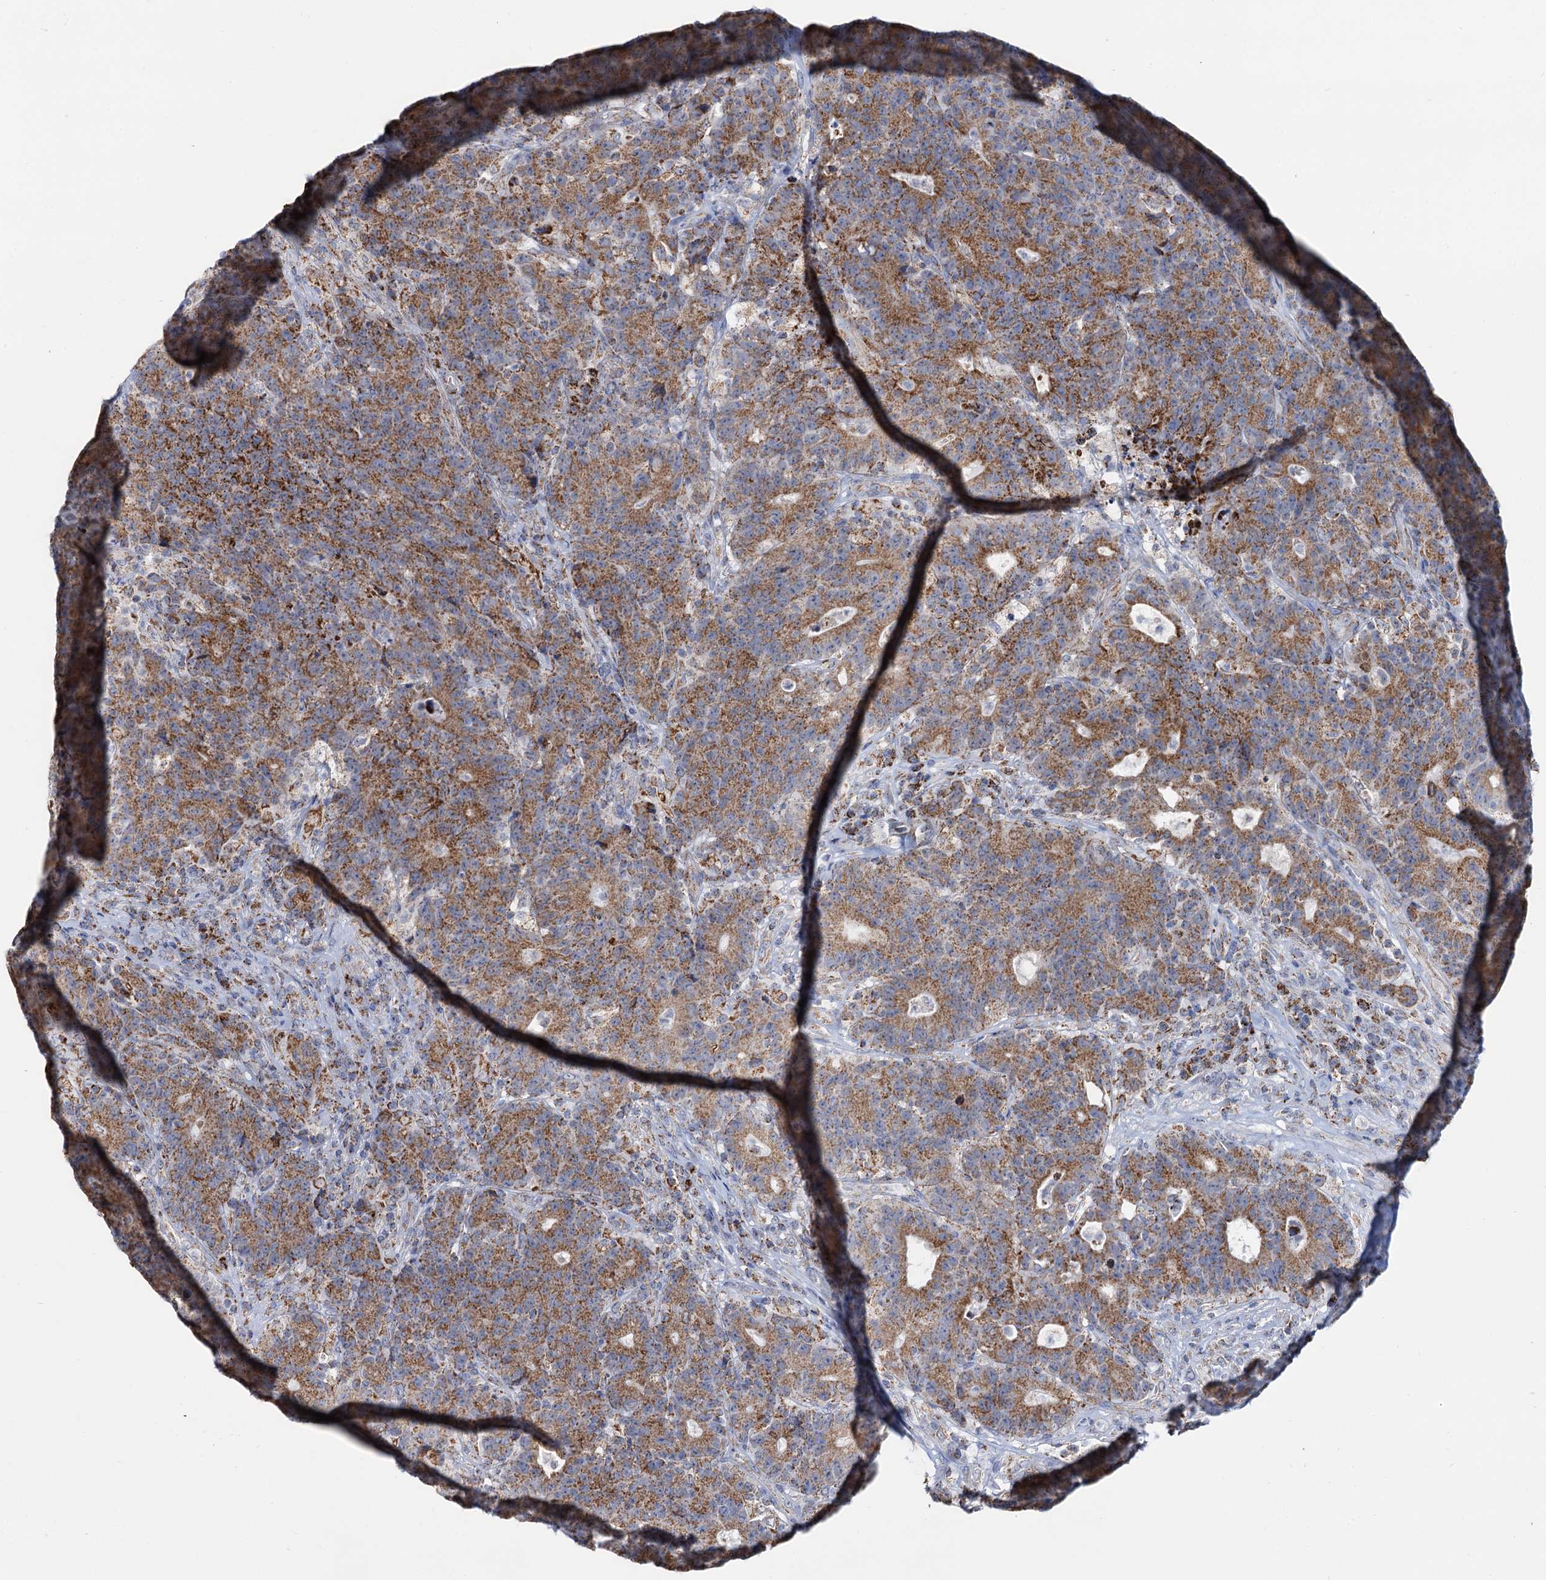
{"staining": {"intensity": "moderate", "quantity": ">75%", "location": "cytoplasmic/membranous"}, "tissue": "colorectal cancer", "cell_type": "Tumor cells", "image_type": "cancer", "snomed": [{"axis": "morphology", "description": "Adenocarcinoma, NOS"}, {"axis": "topography", "description": "Colon"}], "caption": "Human adenocarcinoma (colorectal) stained with a protein marker displays moderate staining in tumor cells.", "gene": "C2CD3", "patient": {"sex": "female", "age": 75}}